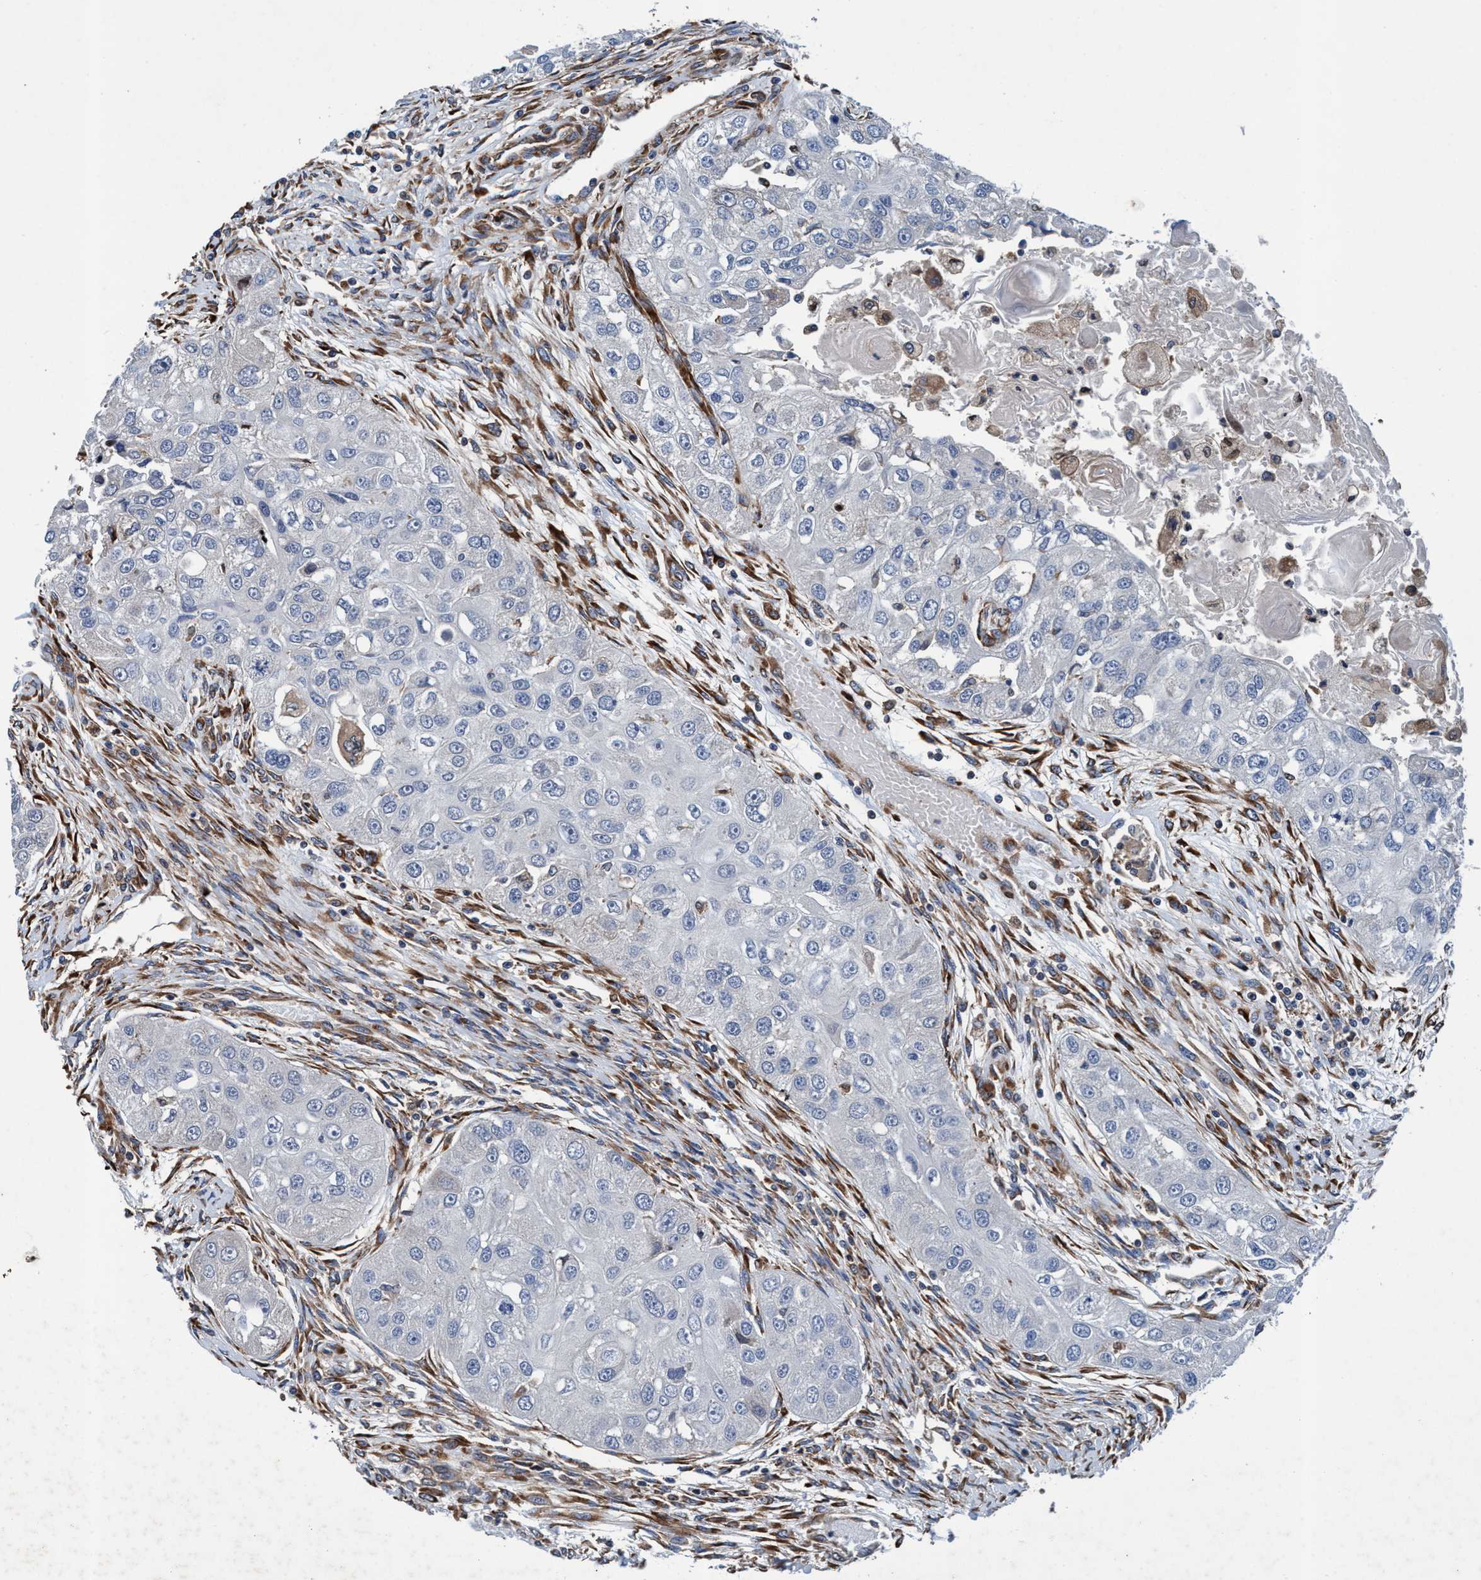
{"staining": {"intensity": "negative", "quantity": "none", "location": "none"}, "tissue": "head and neck cancer", "cell_type": "Tumor cells", "image_type": "cancer", "snomed": [{"axis": "morphology", "description": "Normal tissue, NOS"}, {"axis": "morphology", "description": "Squamous cell carcinoma, NOS"}, {"axis": "topography", "description": "Skeletal muscle"}, {"axis": "topography", "description": "Head-Neck"}], "caption": "Immunohistochemistry (IHC) photomicrograph of human head and neck cancer (squamous cell carcinoma) stained for a protein (brown), which displays no expression in tumor cells.", "gene": "ENDOG", "patient": {"sex": "male", "age": 51}}